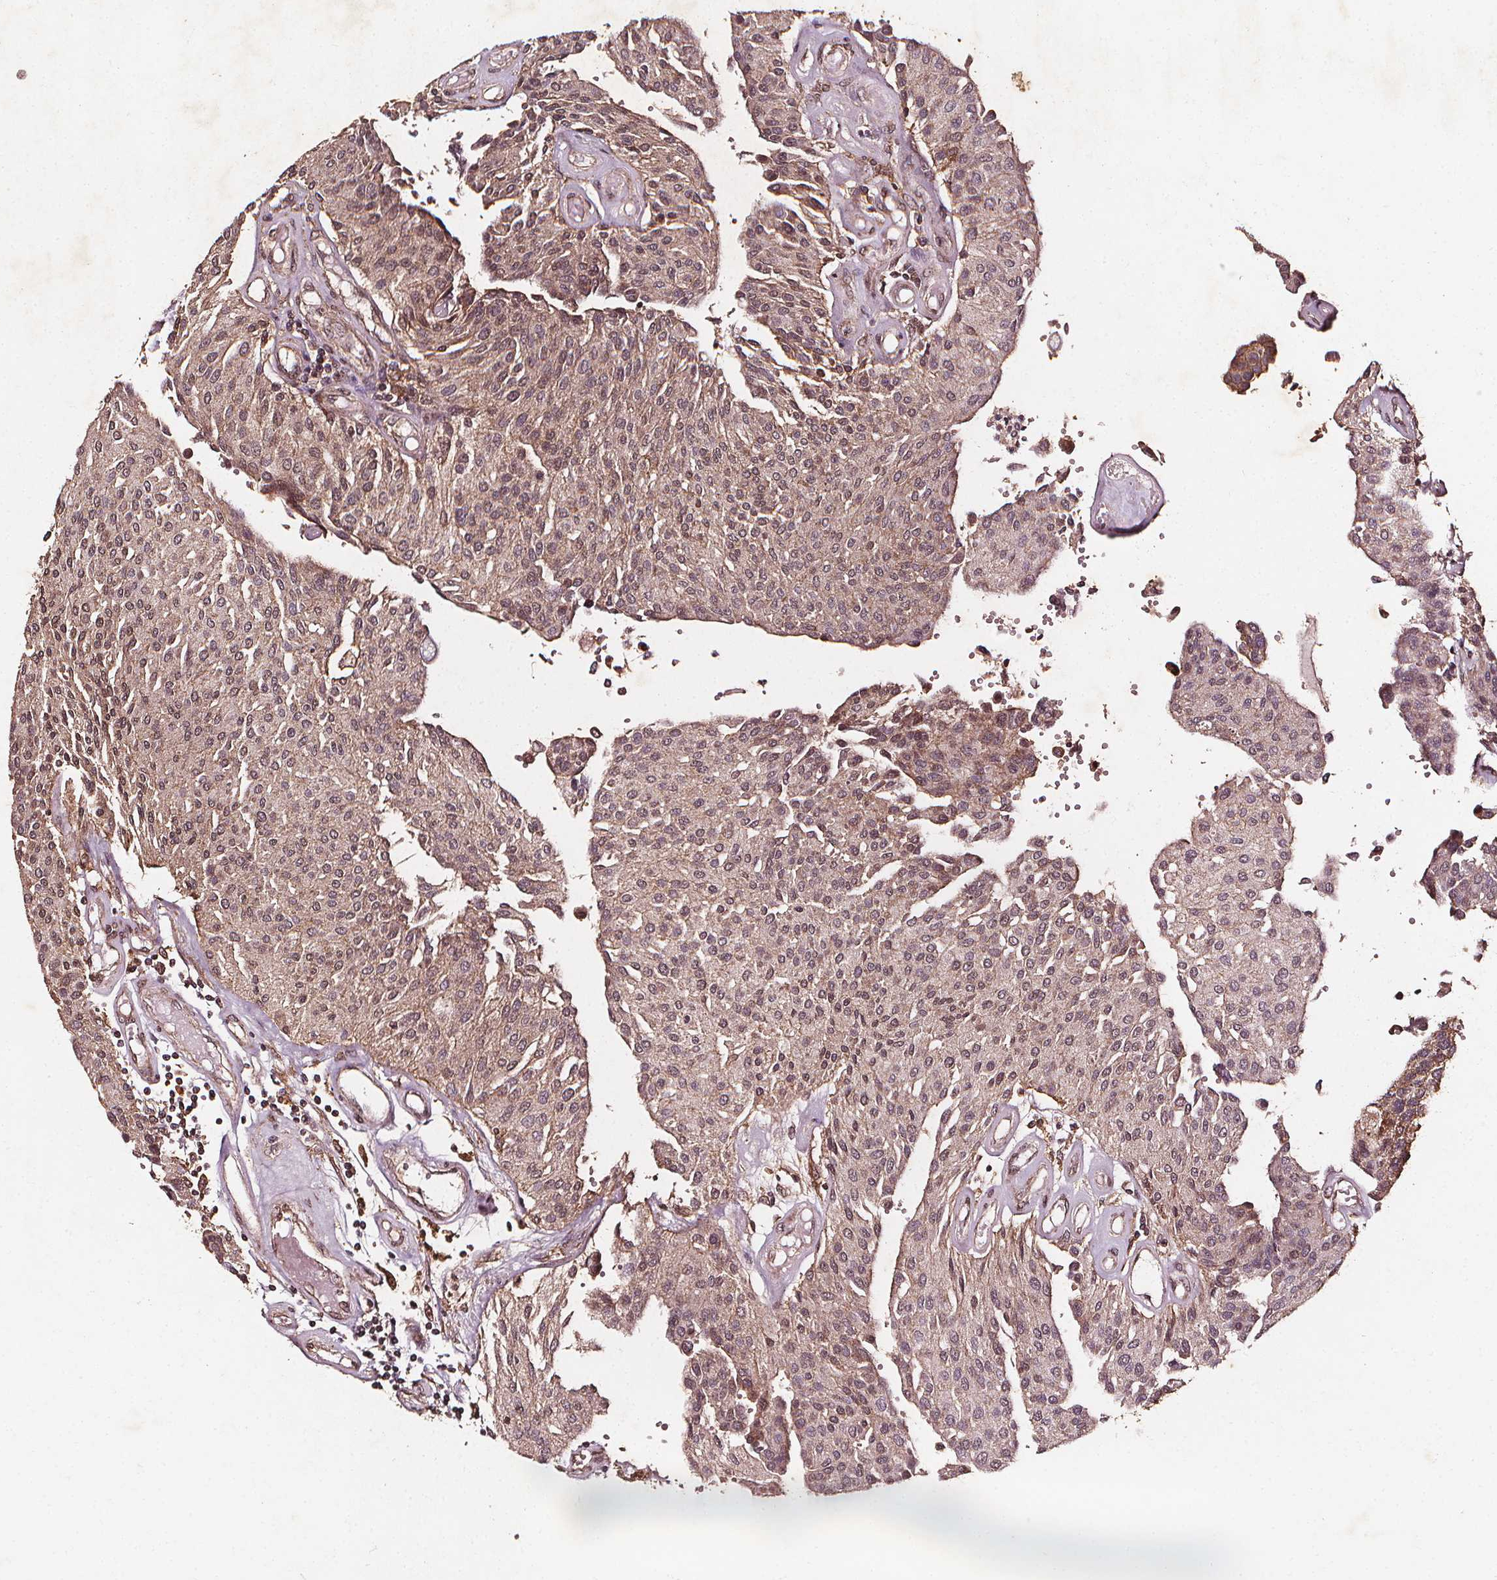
{"staining": {"intensity": "weak", "quantity": "<25%", "location": "cytoplasmic/membranous"}, "tissue": "urothelial cancer", "cell_type": "Tumor cells", "image_type": "cancer", "snomed": [{"axis": "morphology", "description": "Urothelial carcinoma, NOS"}, {"axis": "topography", "description": "Urinary bladder"}], "caption": "Transitional cell carcinoma stained for a protein using immunohistochemistry shows no positivity tumor cells.", "gene": "ABCA1", "patient": {"sex": "male", "age": 55}}